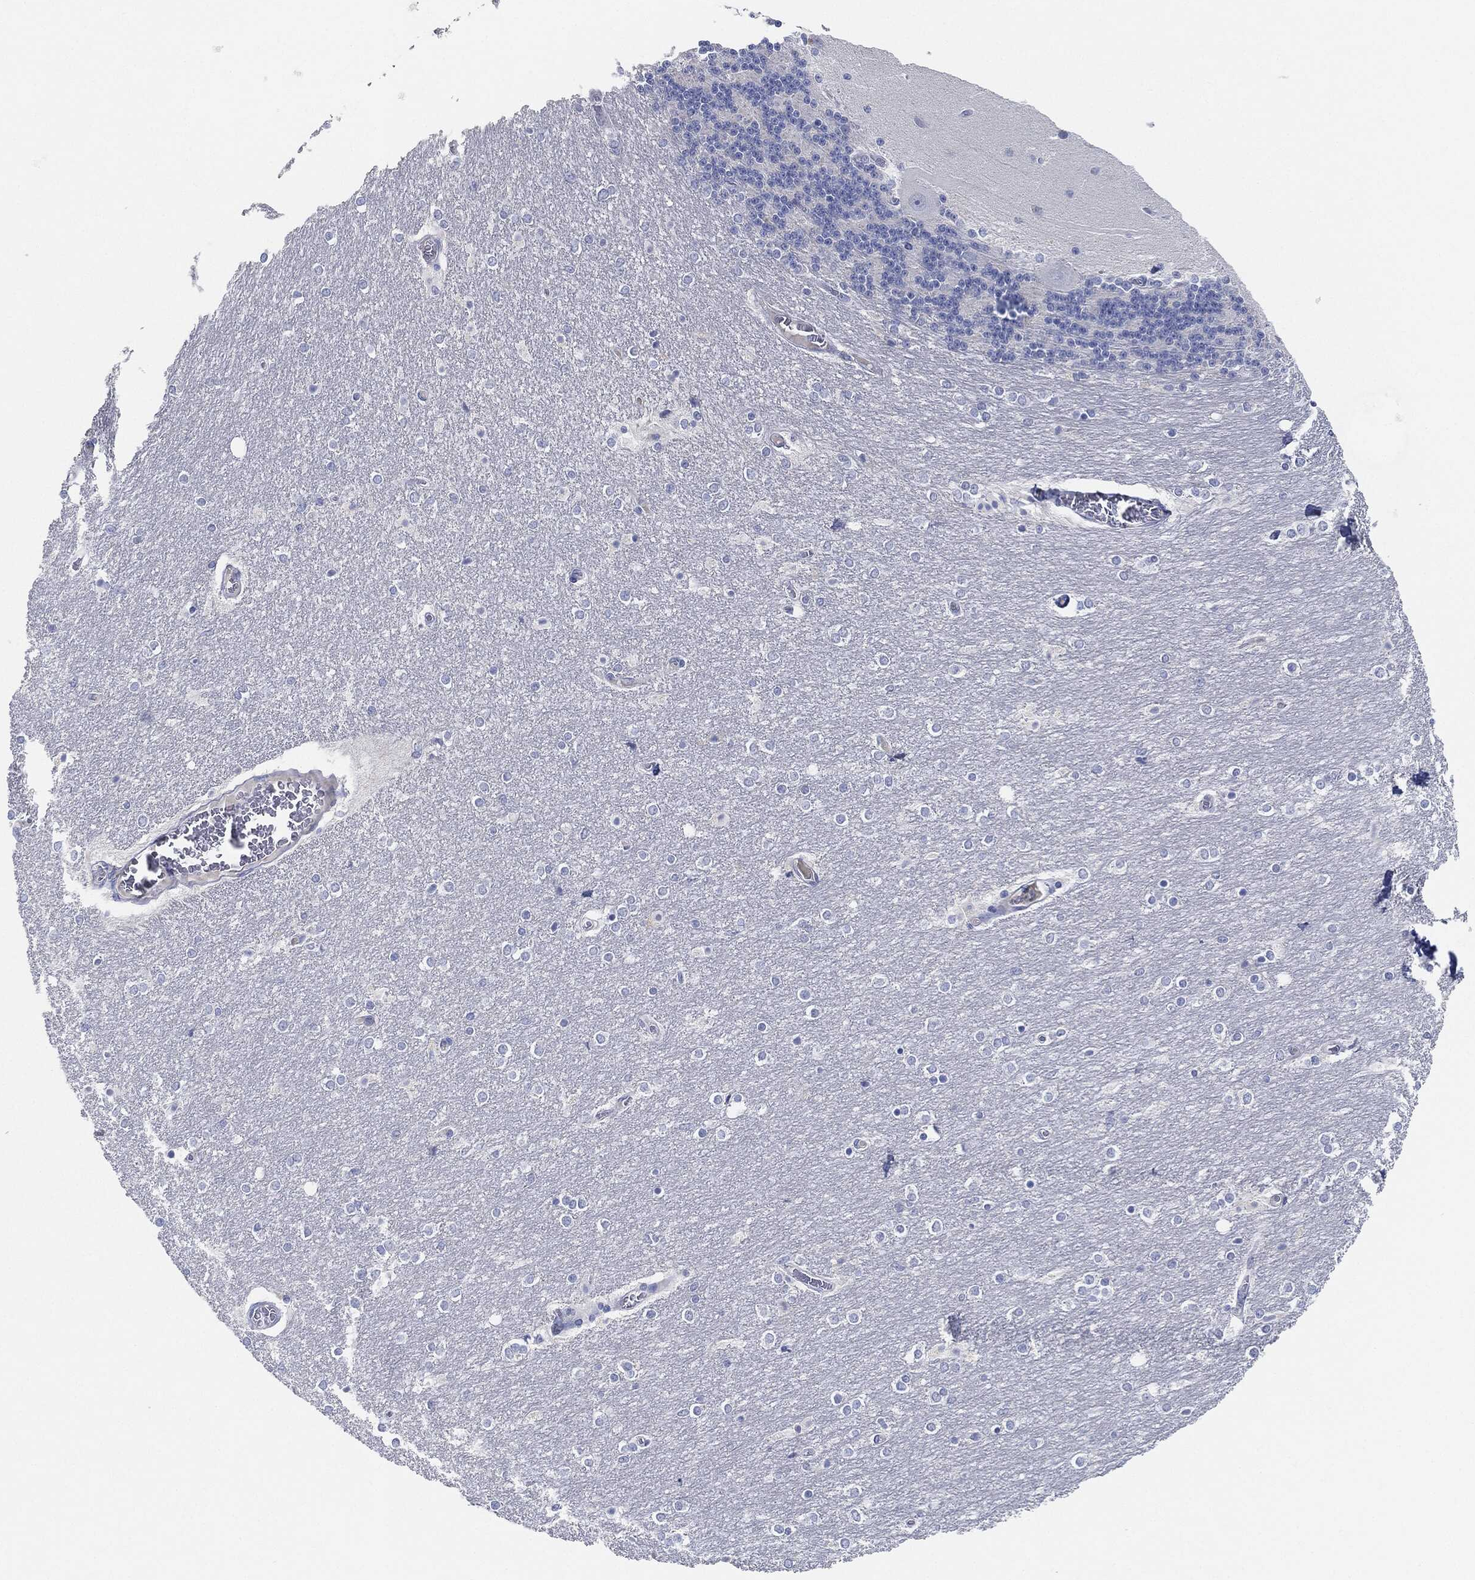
{"staining": {"intensity": "negative", "quantity": "none", "location": "none"}, "tissue": "cerebellum", "cell_type": "Cells in granular layer", "image_type": "normal", "snomed": [{"axis": "morphology", "description": "Normal tissue, NOS"}, {"axis": "topography", "description": "Cerebellum"}], "caption": "Immunohistochemistry (IHC) histopathology image of benign human cerebellum stained for a protein (brown), which exhibits no expression in cells in granular layer.", "gene": "AFP", "patient": {"sex": "female", "age": 54}}